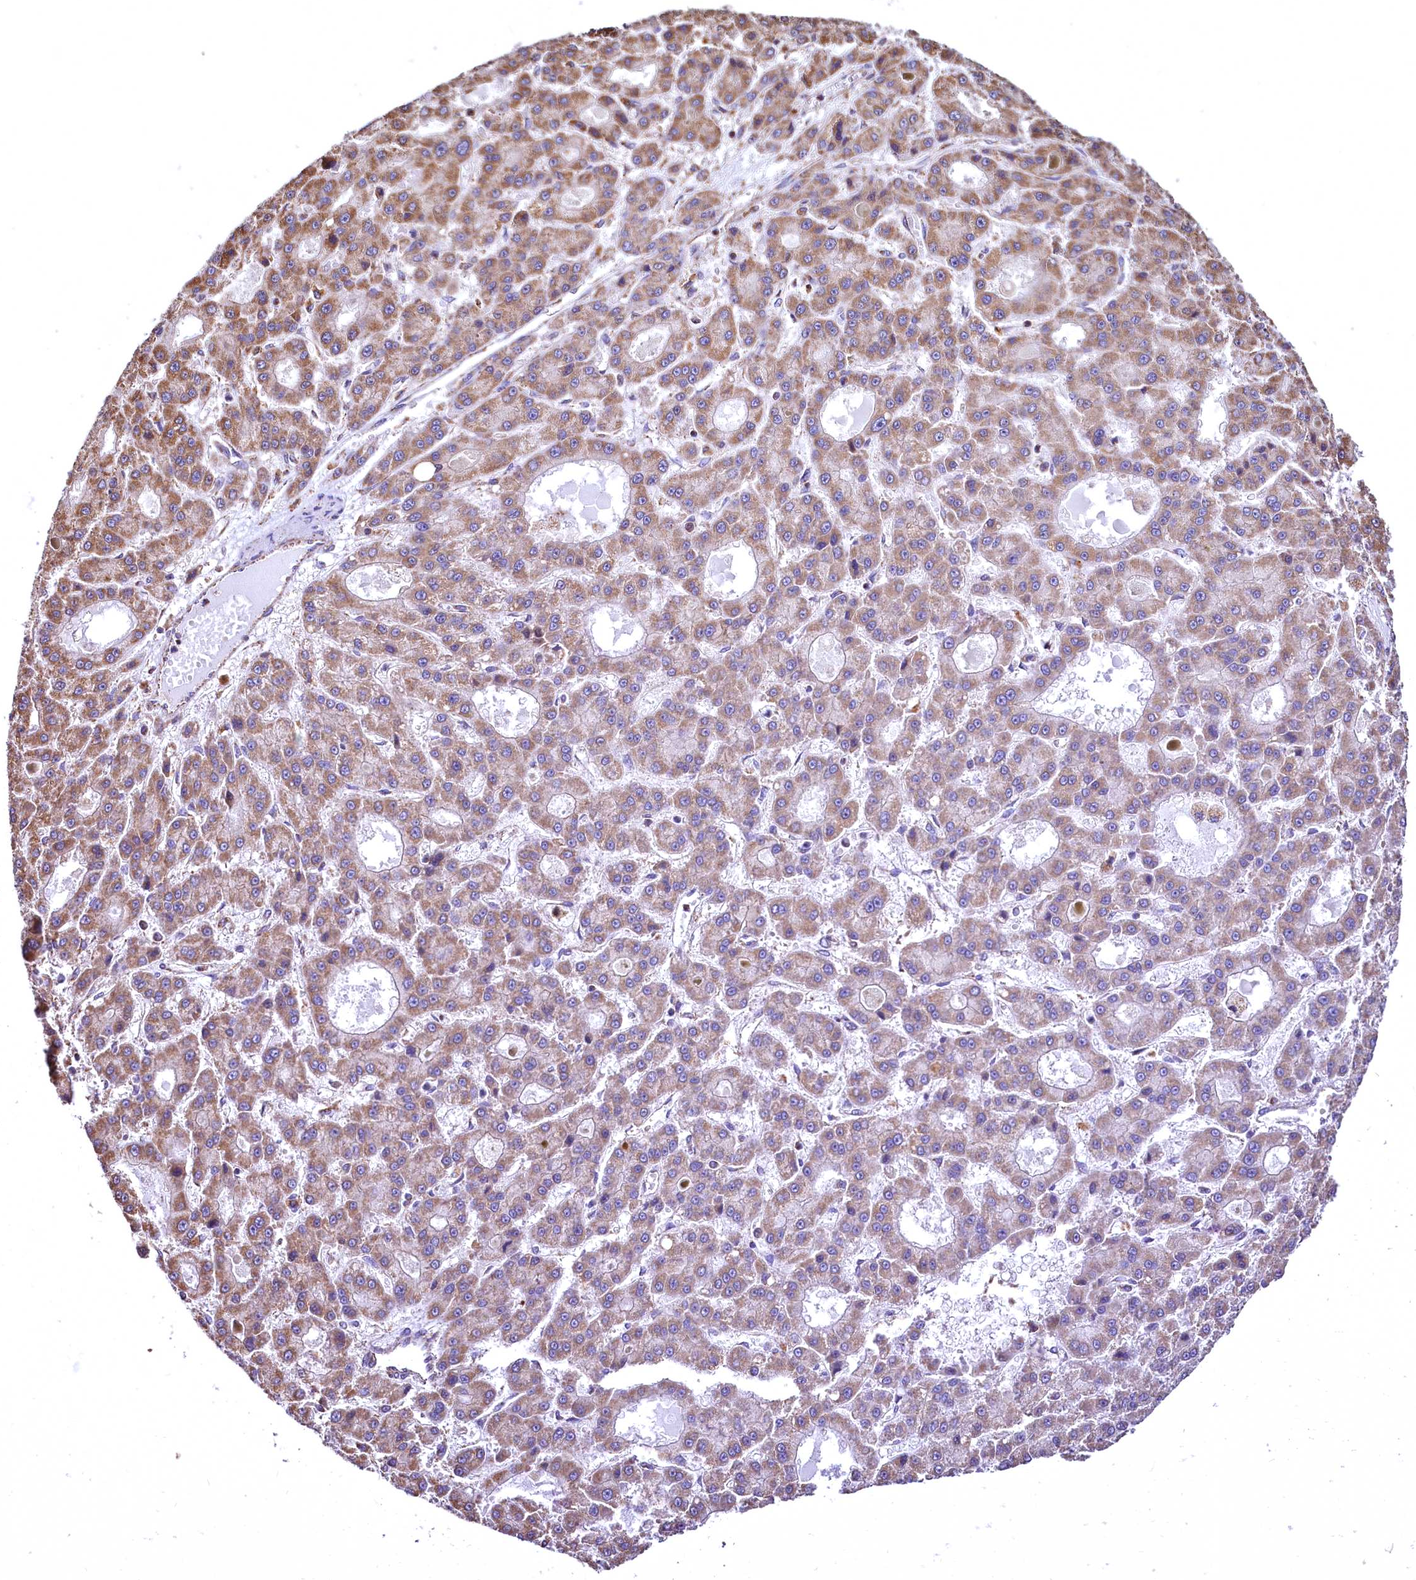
{"staining": {"intensity": "moderate", "quantity": ">75%", "location": "cytoplasmic/membranous"}, "tissue": "liver cancer", "cell_type": "Tumor cells", "image_type": "cancer", "snomed": [{"axis": "morphology", "description": "Carcinoma, Hepatocellular, NOS"}, {"axis": "topography", "description": "Liver"}], "caption": "Immunohistochemical staining of hepatocellular carcinoma (liver) exhibits medium levels of moderate cytoplasmic/membranous protein staining in about >75% of tumor cells.", "gene": "NUDT15", "patient": {"sex": "male", "age": 70}}